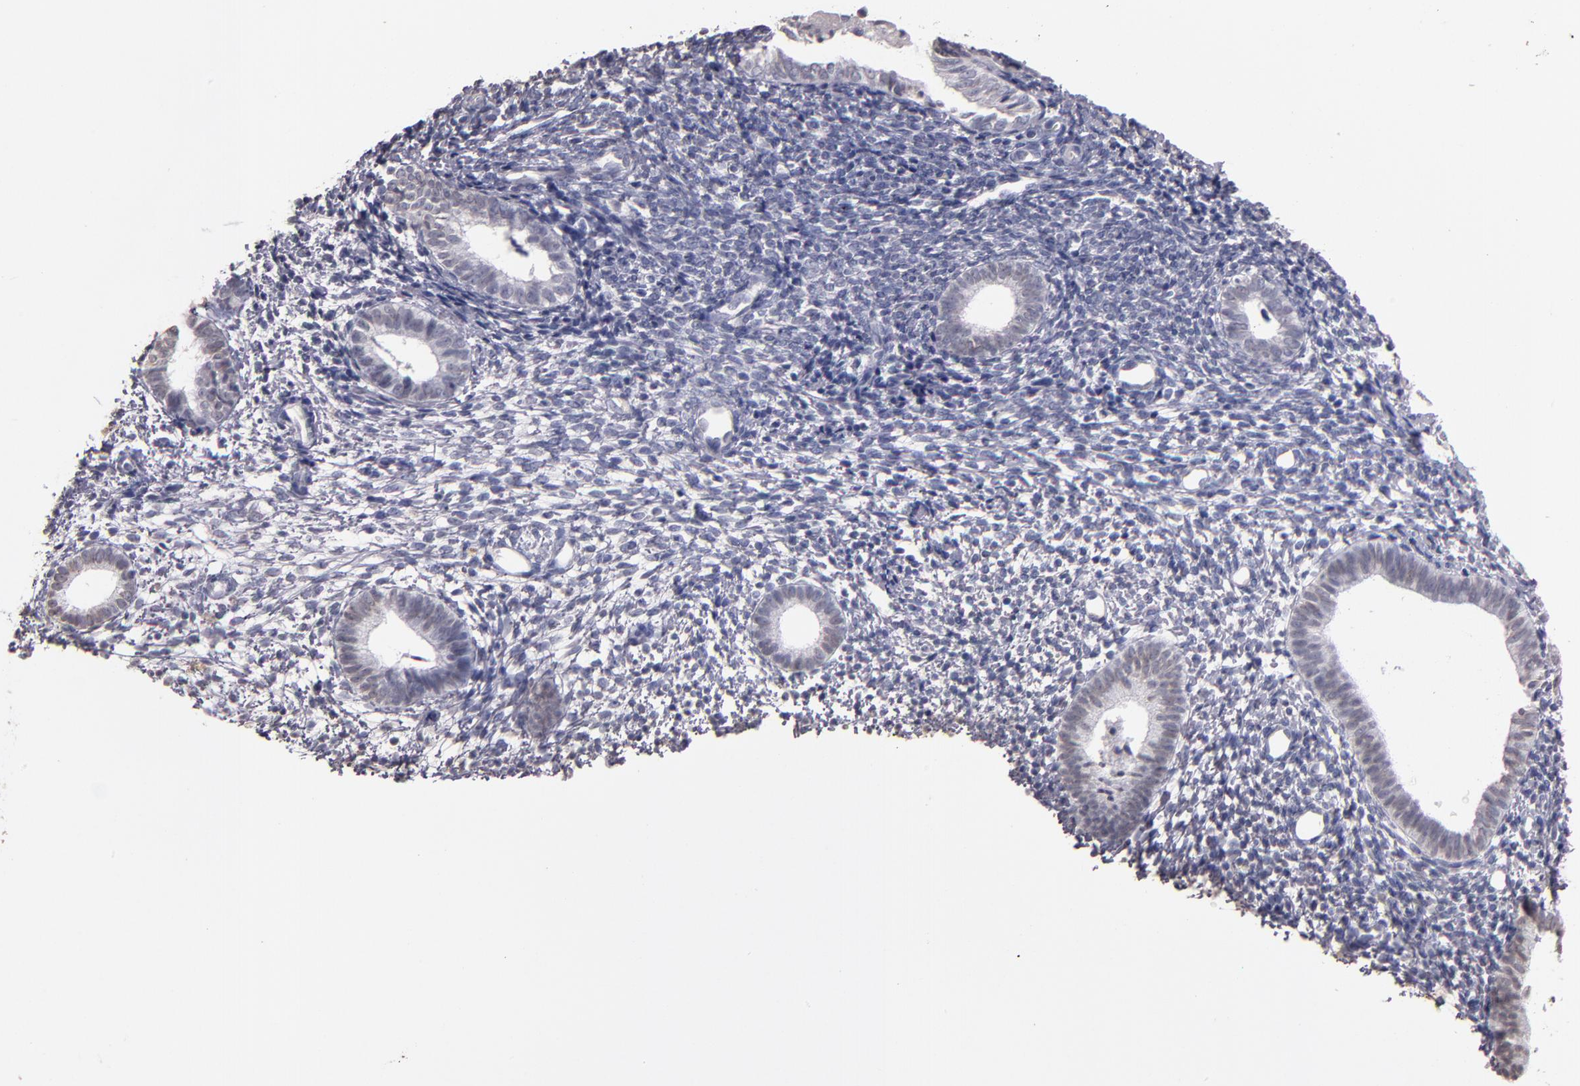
{"staining": {"intensity": "negative", "quantity": "none", "location": "none"}, "tissue": "endometrium", "cell_type": "Cells in endometrial stroma", "image_type": "normal", "snomed": [{"axis": "morphology", "description": "Normal tissue, NOS"}, {"axis": "topography", "description": "Smooth muscle"}, {"axis": "topography", "description": "Endometrium"}], "caption": "A photomicrograph of human endometrium is negative for staining in cells in endometrial stroma.", "gene": "SOX10", "patient": {"sex": "female", "age": 57}}